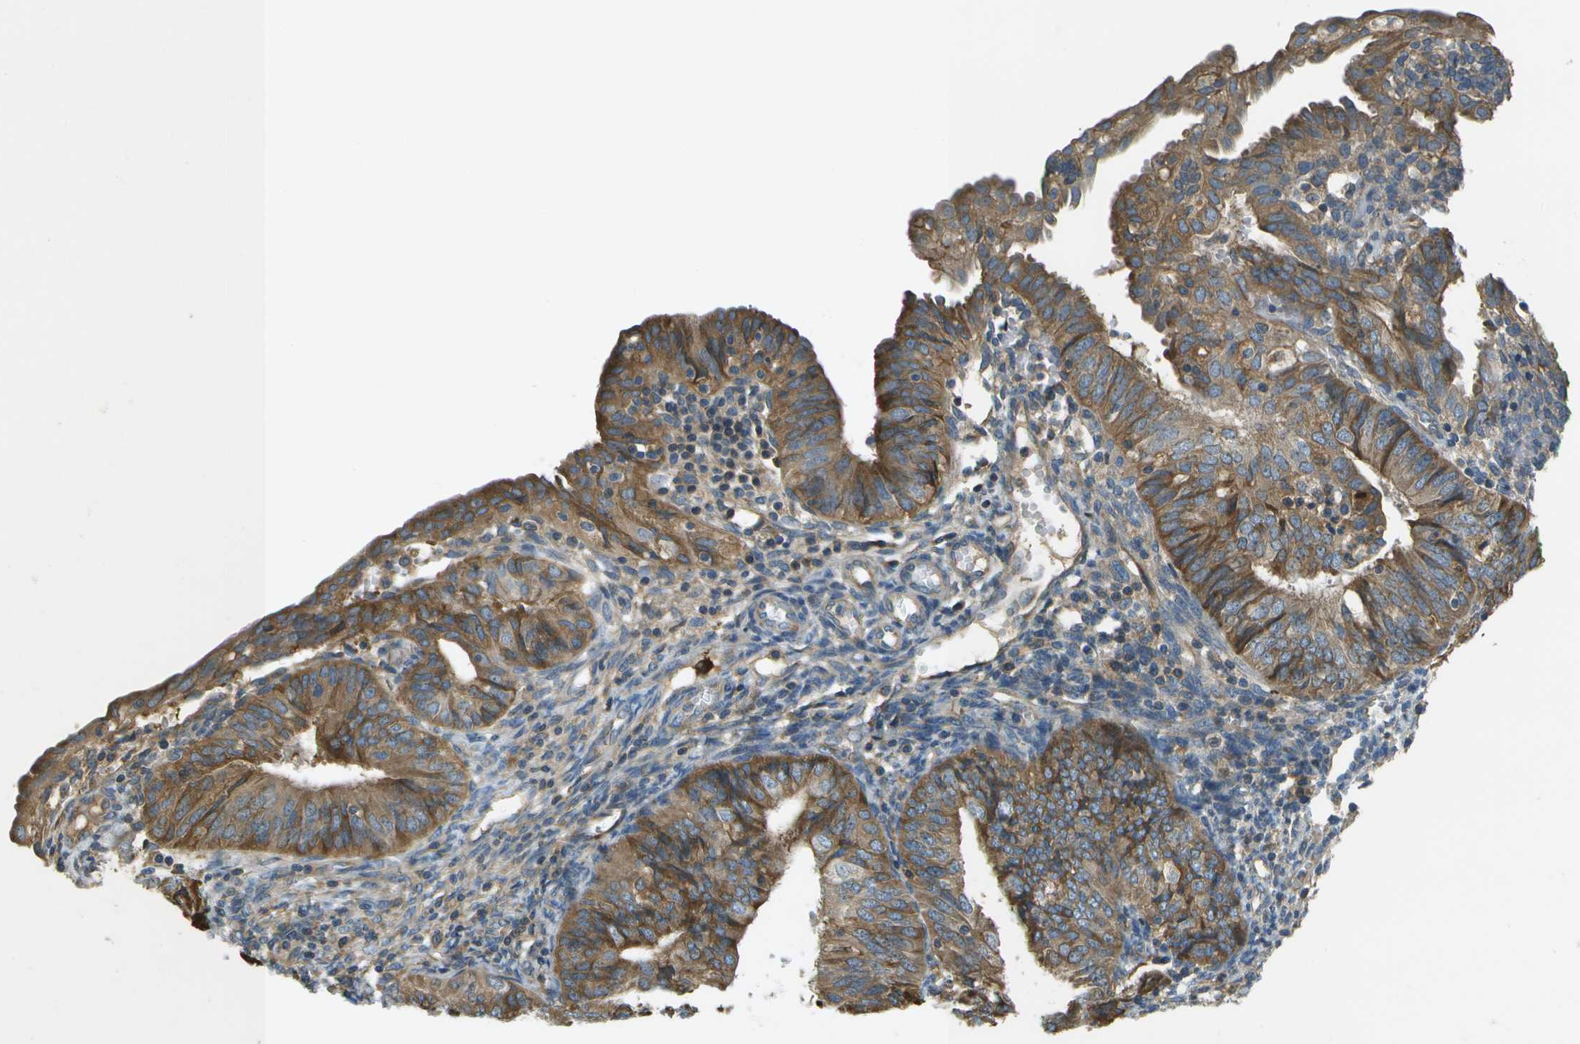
{"staining": {"intensity": "moderate", "quantity": ">75%", "location": "cytoplasmic/membranous"}, "tissue": "endometrial cancer", "cell_type": "Tumor cells", "image_type": "cancer", "snomed": [{"axis": "morphology", "description": "Adenocarcinoma, NOS"}, {"axis": "topography", "description": "Endometrium"}], "caption": "Moderate cytoplasmic/membranous protein staining is appreciated in about >75% of tumor cells in endometrial cancer.", "gene": "SAMSN1", "patient": {"sex": "female", "age": 58}}